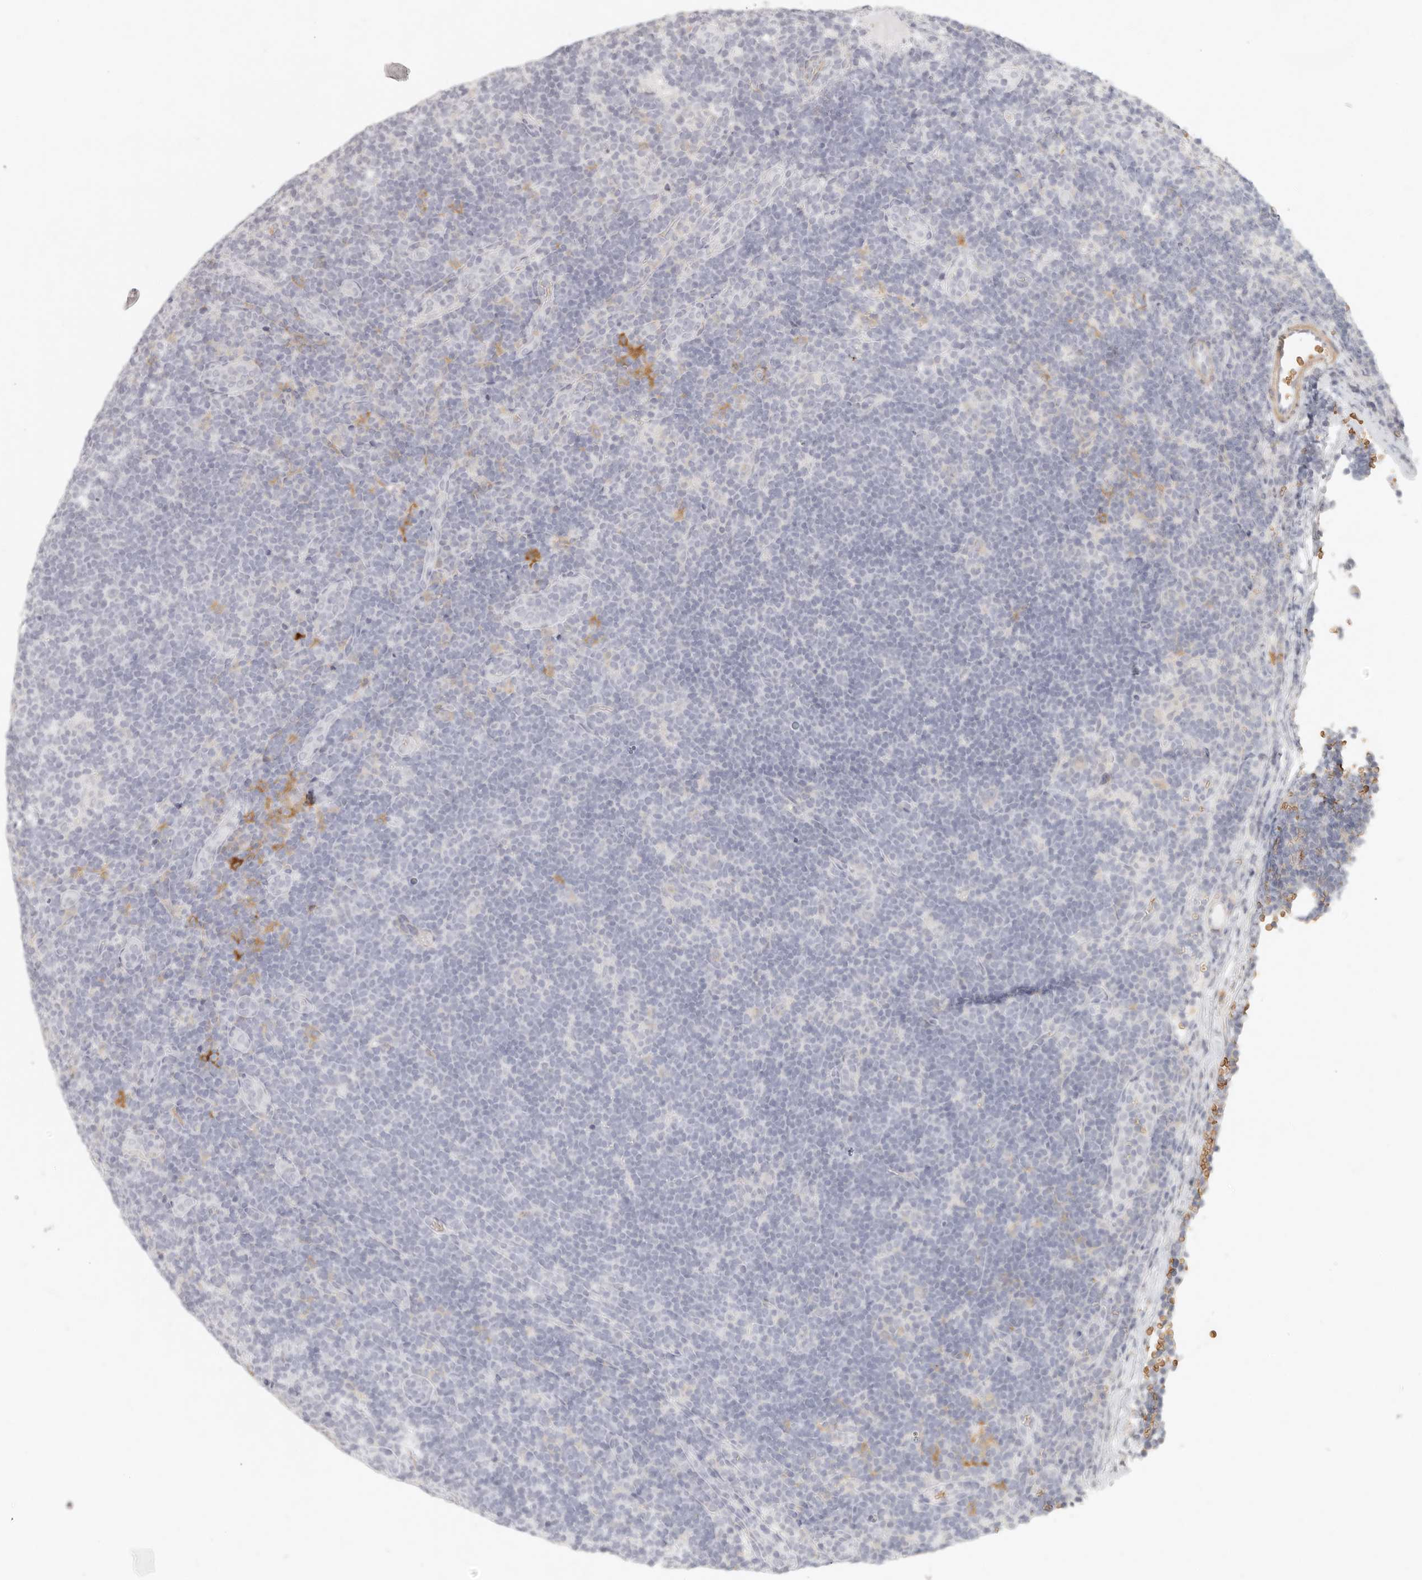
{"staining": {"intensity": "negative", "quantity": "none", "location": "none"}, "tissue": "lymphoma", "cell_type": "Tumor cells", "image_type": "cancer", "snomed": [{"axis": "morphology", "description": "Hodgkin's disease, NOS"}, {"axis": "topography", "description": "Lymph node"}], "caption": "An image of human Hodgkin's disease is negative for staining in tumor cells.", "gene": "NIBAN1", "patient": {"sex": "female", "age": 57}}